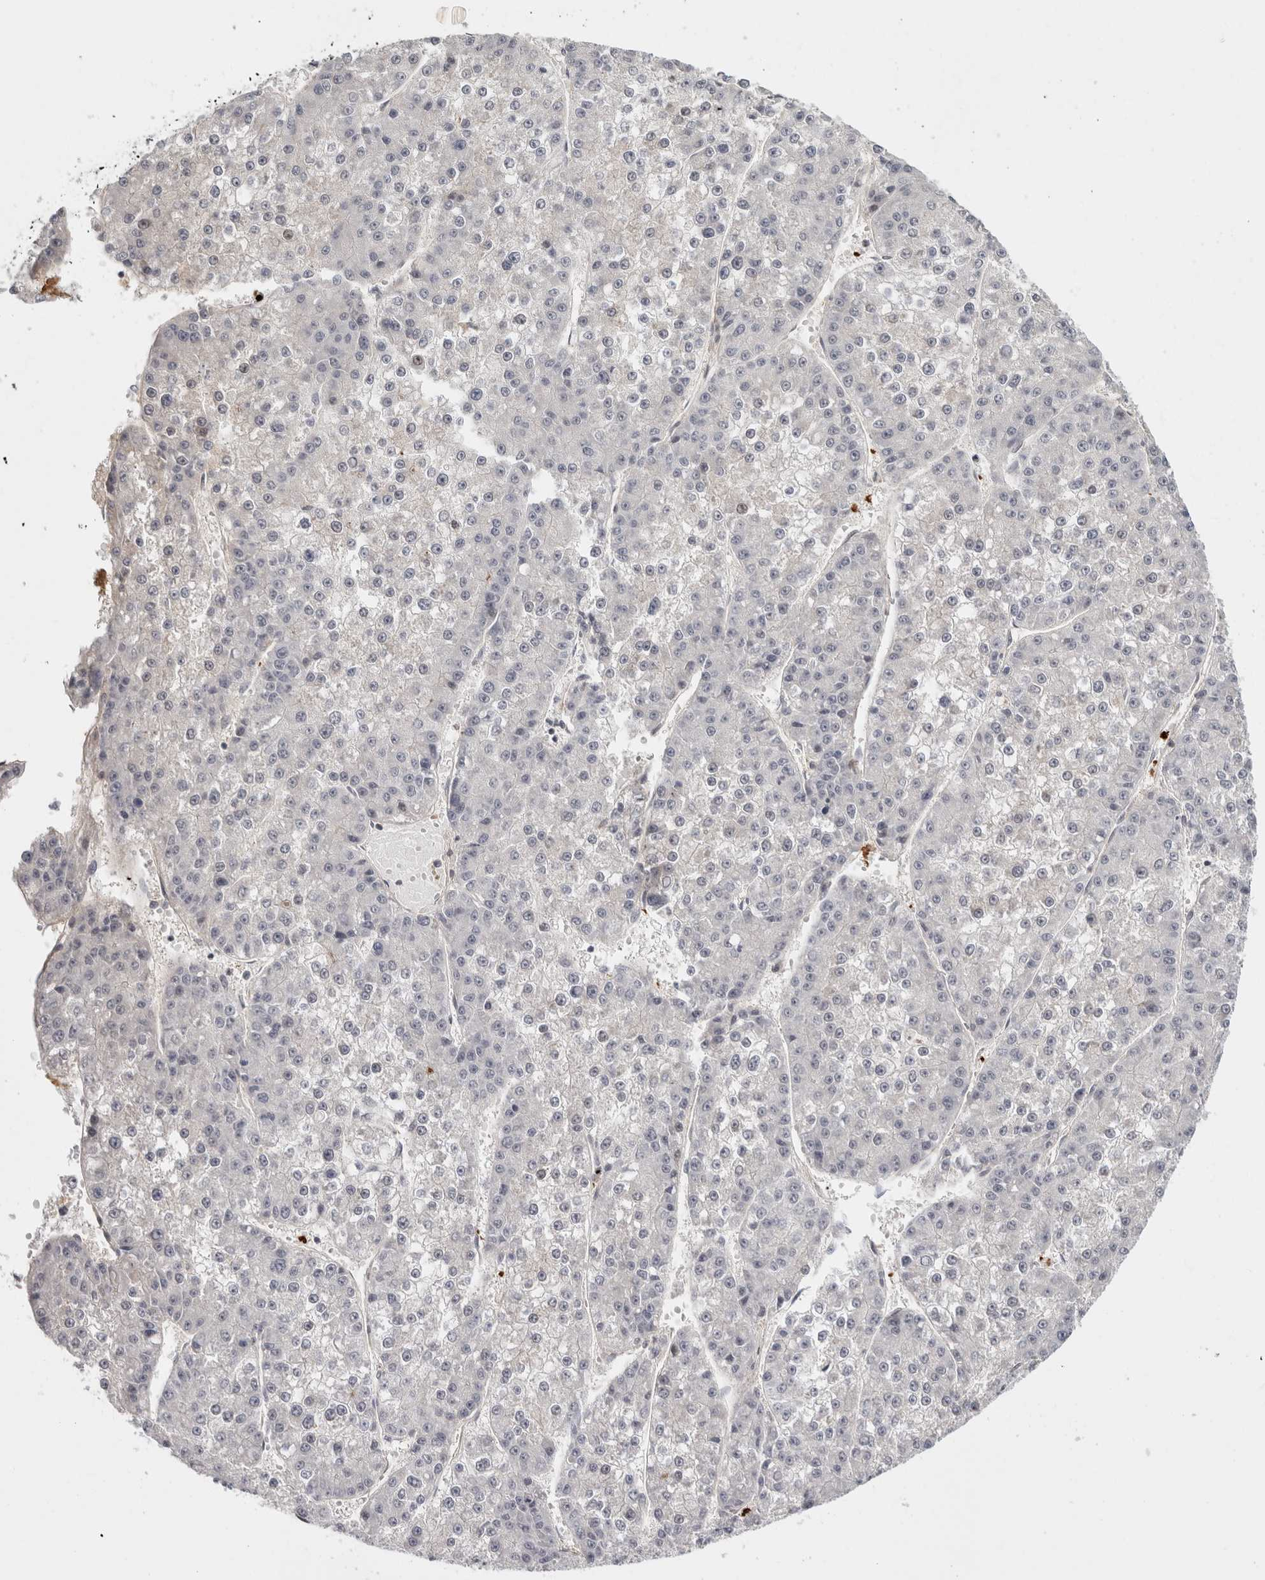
{"staining": {"intensity": "negative", "quantity": "none", "location": "none"}, "tissue": "liver cancer", "cell_type": "Tumor cells", "image_type": "cancer", "snomed": [{"axis": "morphology", "description": "Carcinoma, Hepatocellular, NOS"}, {"axis": "topography", "description": "Liver"}], "caption": "There is no significant staining in tumor cells of liver cancer.", "gene": "ZNF318", "patient": {"sex": "female", "age": 73}}